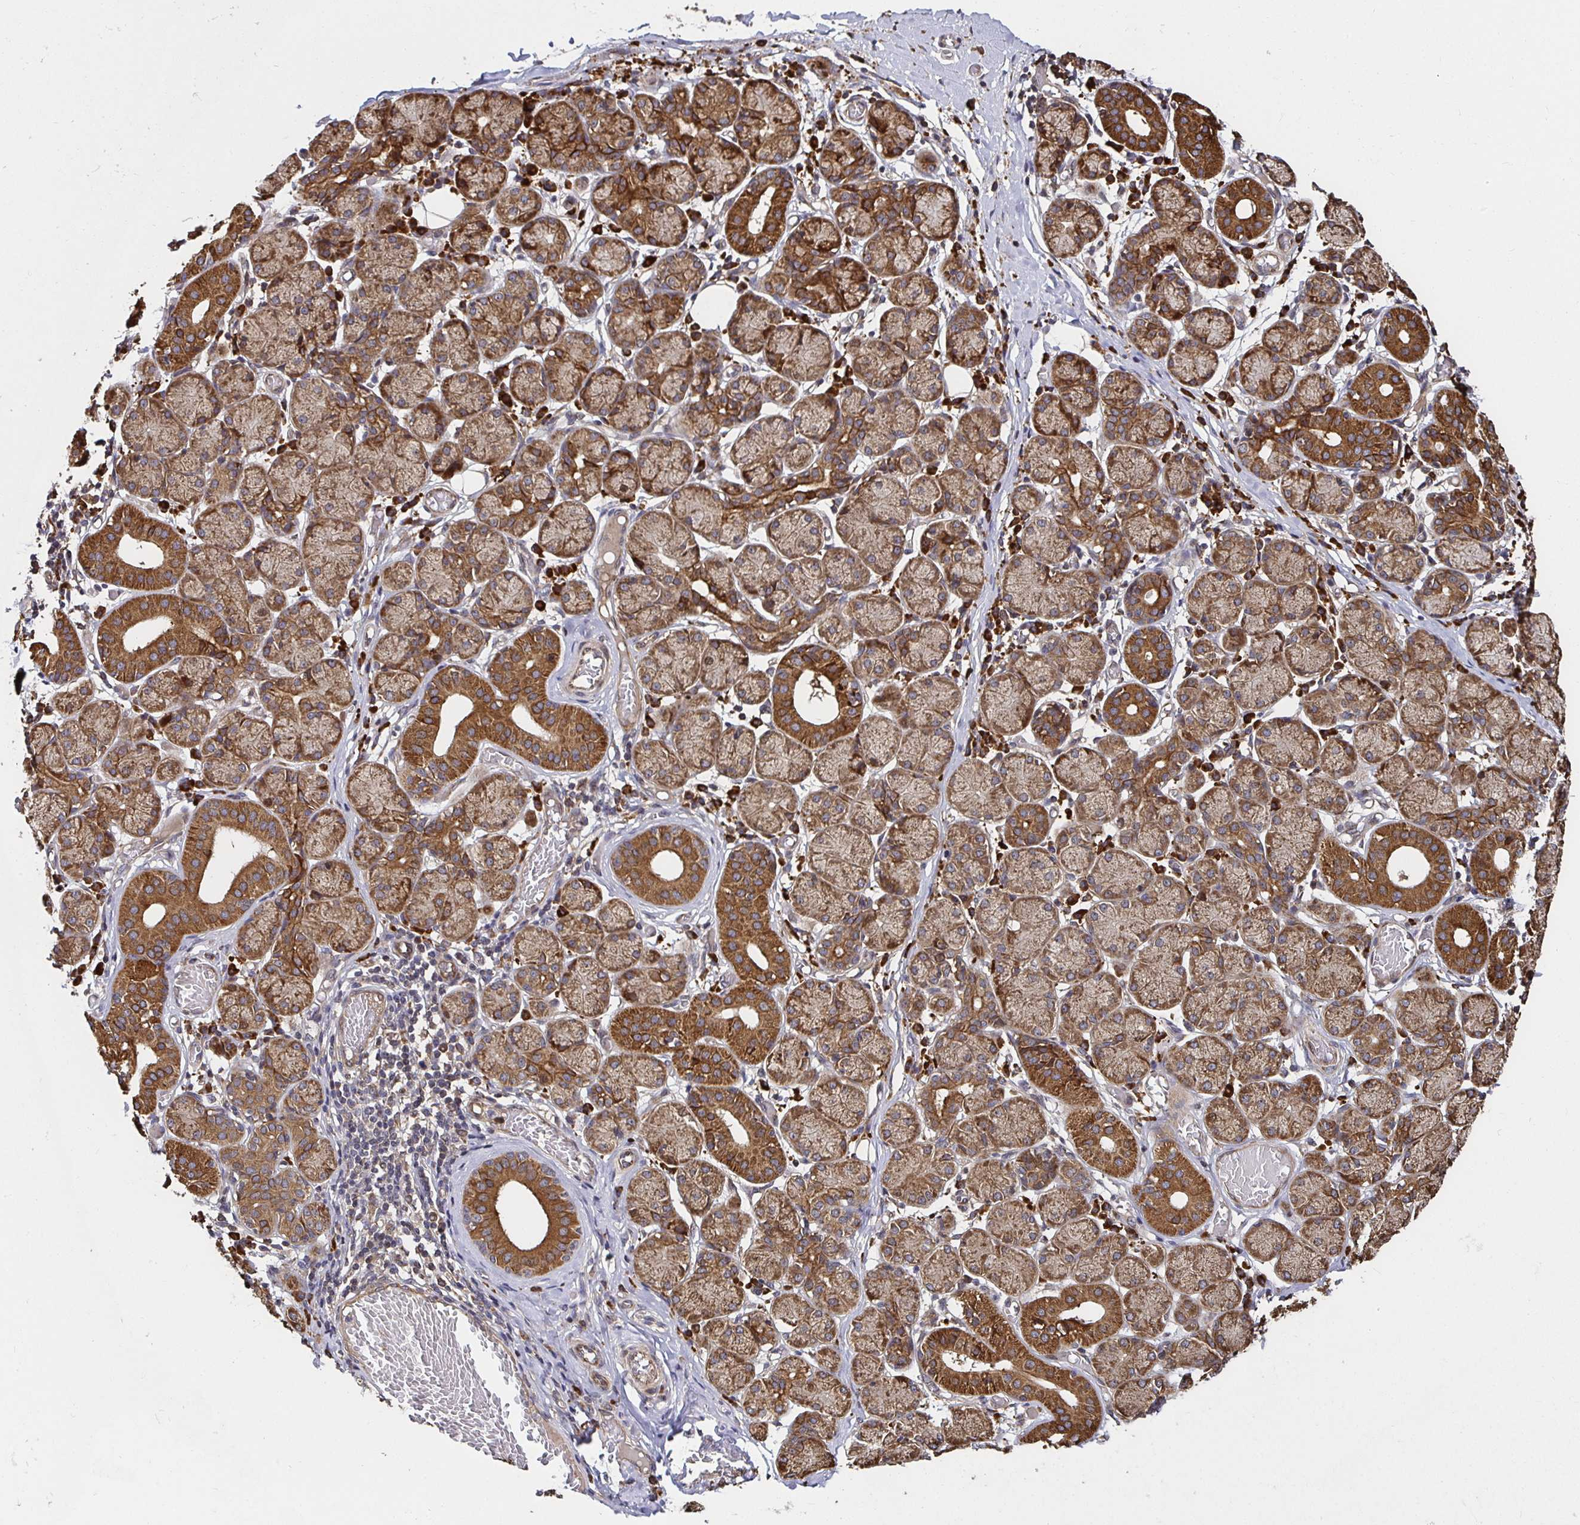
{"staining": {"intensity": "strong", "quantity": ">75%", "location": "cytoplasmic/membranous"}, "tissue": "salivary gland", "cell_type": "Glandular cells", "image_type": "normal", "snomed": [{"axis": "morphology", "description": "Normal tissue, NOS"}, {"axis": "topography", "description": "Salivary gland"}], "caption": "Protein staining of normal salivary gland reveals strong cytoplasmic/membranous expression in approximately >75% of glandular cells. The protein of interest is shown in brown color, while the nuclei are stained blue.", "gene": "MLST8", "patient": {"sex": "female", "age": 24}}